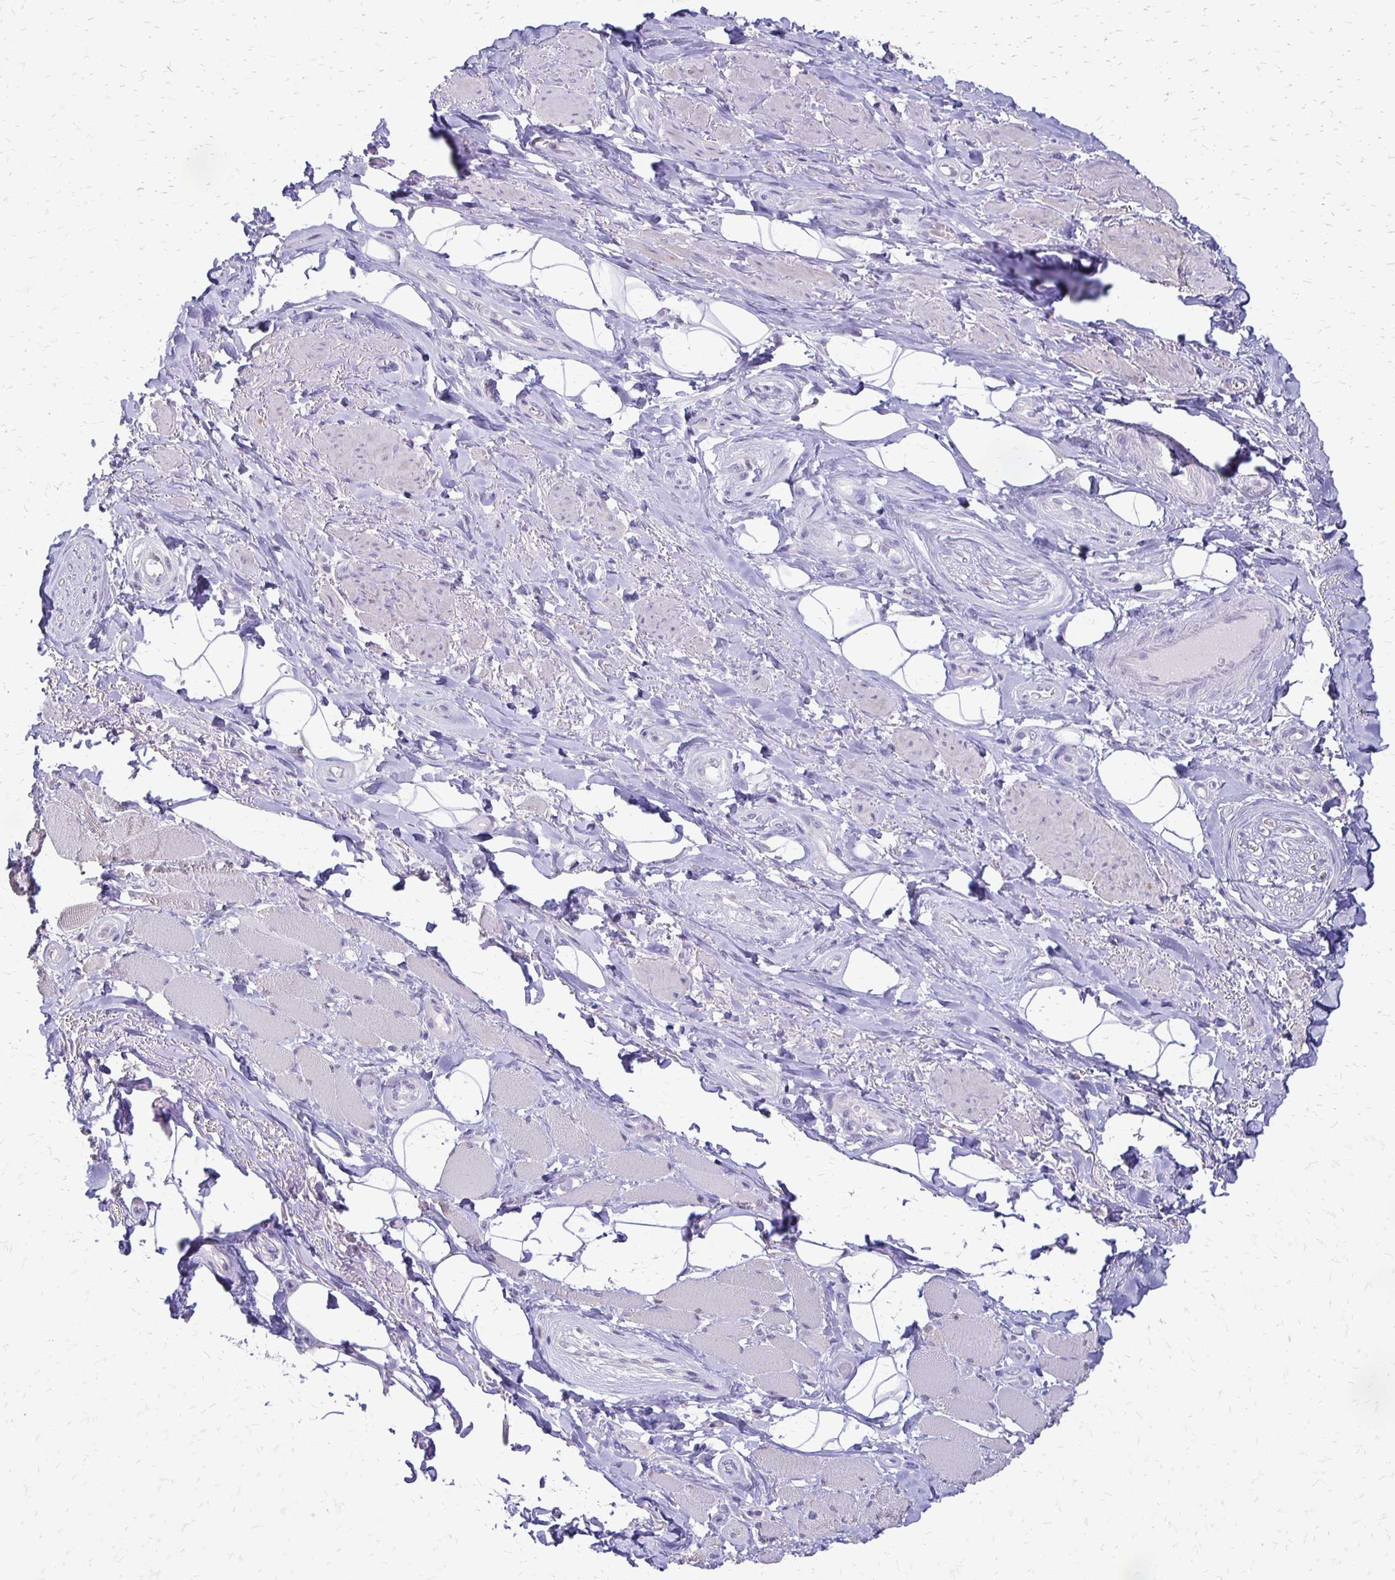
{"staining": {"intensity": "negative", "quantity": "none", "location": "none"}, "tissue": "adipose tissue", "cell_type": "Adipocytes", "image_type": "normal", "snomed": [{"axis": "morphology", "description": "Normal tissue, NOS"}, {"axis": "topography", "description": "Anal"}, {"axis": "topography", "description": "Peripheral nerve tissue"}], "caption": "Immunohistochemical staining of unremarkable human adipose tissue displays no significant expression in adipocytes. Brightfield microscopy of immunohistochemistry (IHC) stained with DAB (3,3'-diaminobenzidine) (brown) and hematoxylin (blue), captured at high magnification.", "gene": "ALPG", "patient": {"sex": "male", "age": 53}}